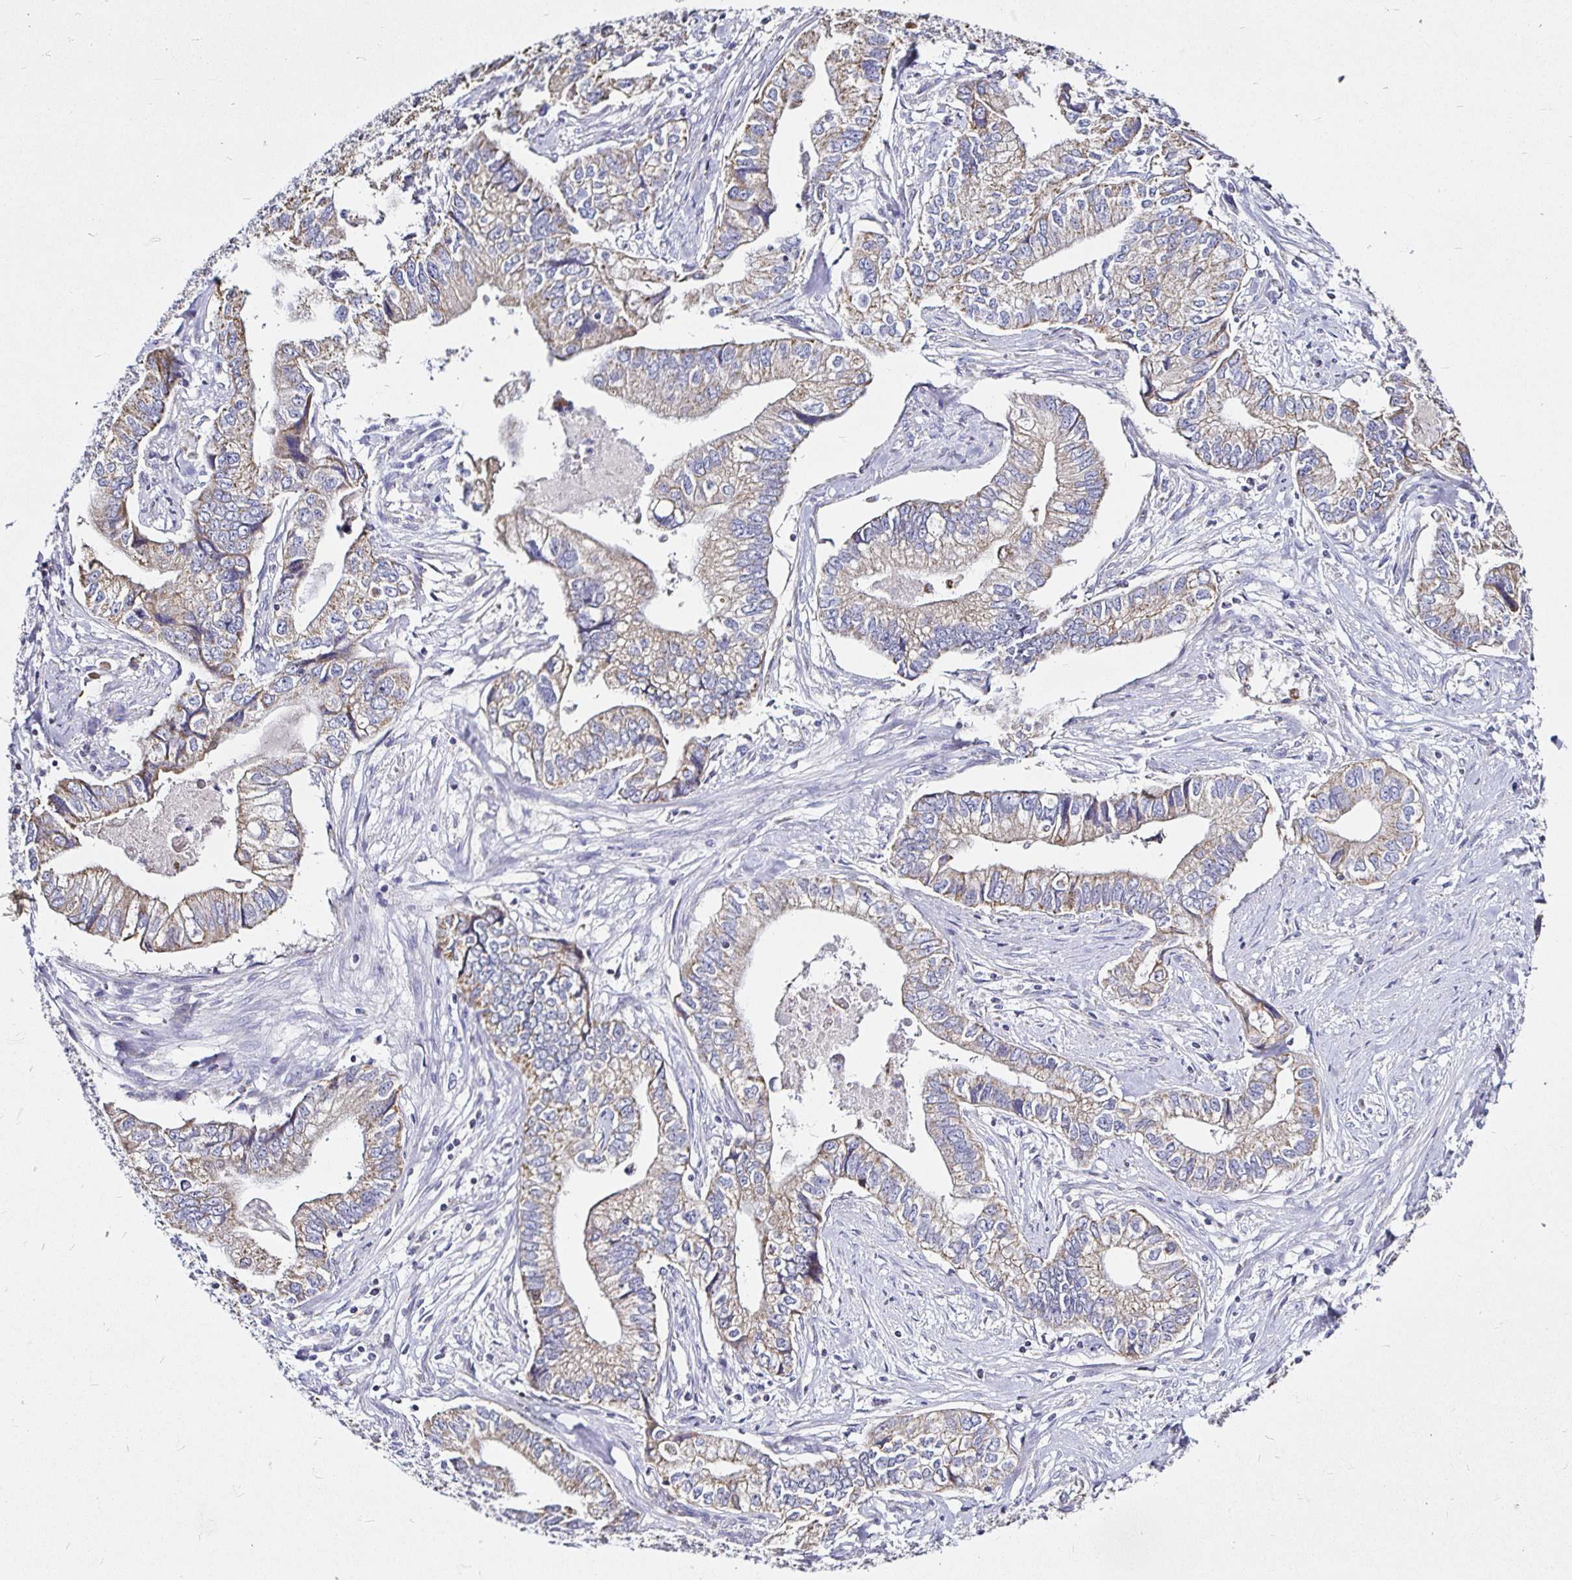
{"staining": {"intensity": "weak", "quantity": "<25%", "location": "cytoplasmic/membranous"}, "tissue": "stomach cancer", "cell_type": "Tumor cells", "image_type": "cancer", "snomed": [{"axis": "morphology", "description": "Adenocarcinoma, NOS"}, {"axis": "topography", "description": "Pancreas"}, {"axis": "topography", "description": "Stomach, upper"}], "caption": "A micrograph of human stomach cancer (adenocarcinoma) is negative for staining in tumor cells.", "gene": "PGAM2", "patient": {"sex": "male", "age": 77}}